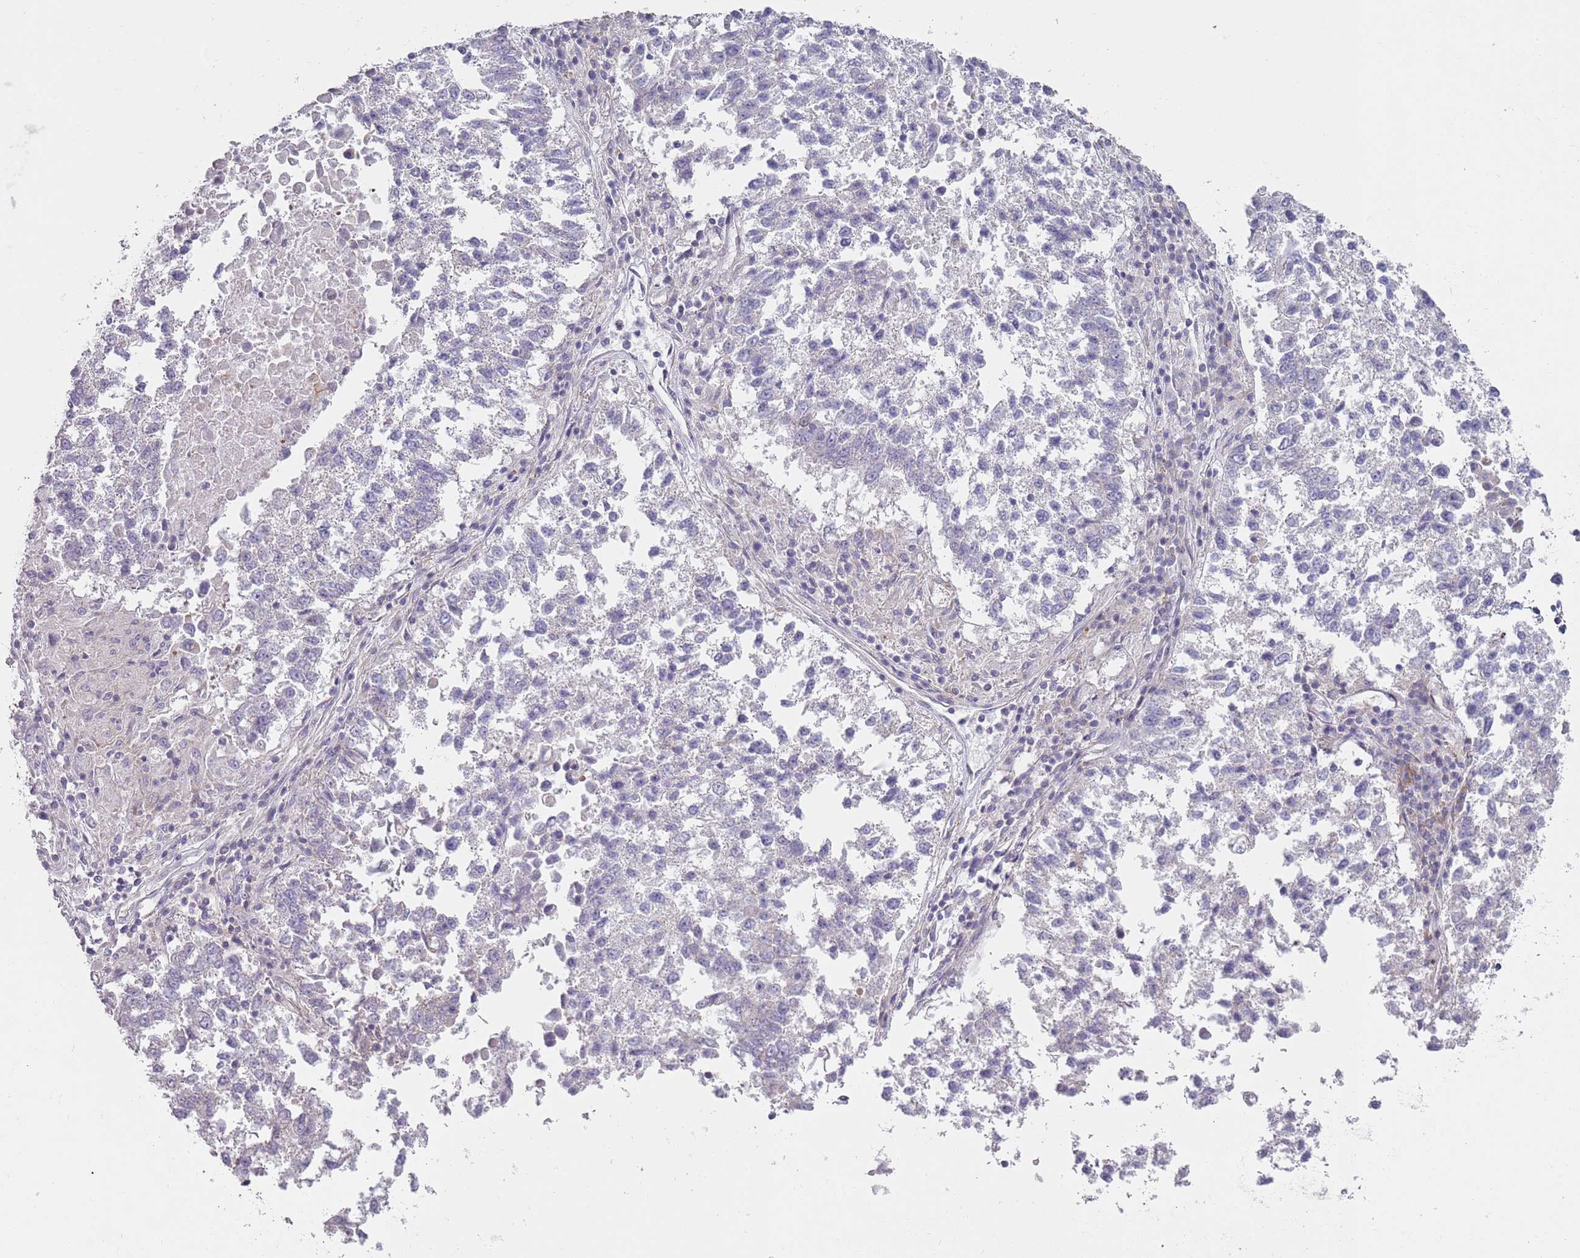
{"staining": {"intensity": "negative", "quantity": "none", "location": "none"}, "tissue": "lung cancer", "cell_type": "Tumor cells", "image_type": "cancer", "snomed": [{"axis": "morphology", "description": "Squamous cell carcinoma, NOS"}, {"axis": "topography", "description": "Lung"}], "caption": "The micrograph exhibits no staining of tumor cells in lung squamous cell carcinoma.", "gene": "SLC26A6", "patient": {"sex": "male", "age": 73}}